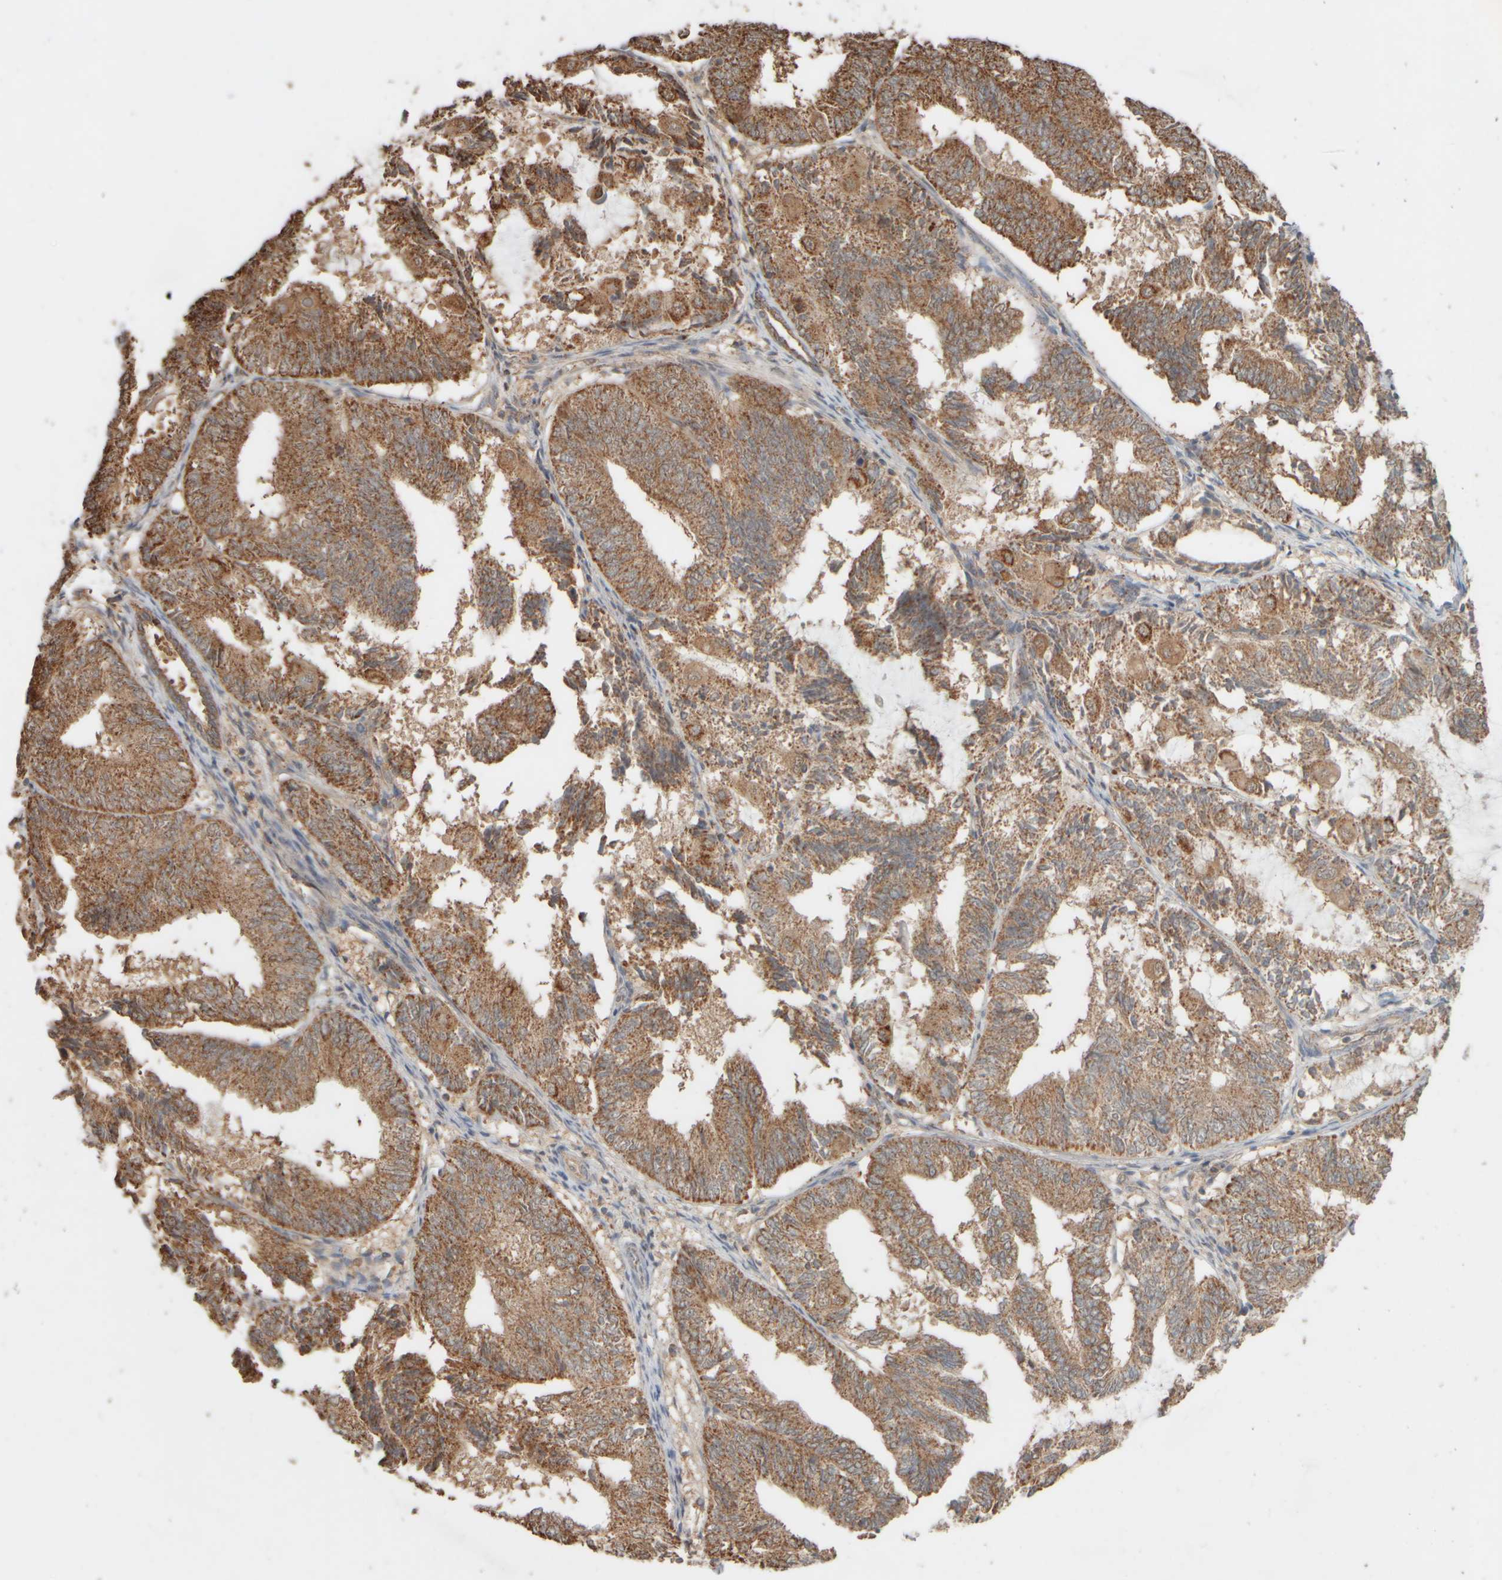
{"staining": {"intensity": "strong", "quantity": "25%-75%", "location": "cytoplasmic/membranous"}, "tissue": "endometrial cancer", "cell_type": "Tumor cells", "image_type": "cancer", "snomed": [{"axis": "morphology", "description": "Adenocarcinoma, NOS"}, {"axis": "topography", "description": "Endometrium"}], "caption": "Endometrial cancer stained with a brown dye demonstrates strong cytoplasmic/membranous positive expression in approximately 25%-75% of tumor cells.", "gene": "EIF2B3", "patient": {"sex": "female", "age": 81}}